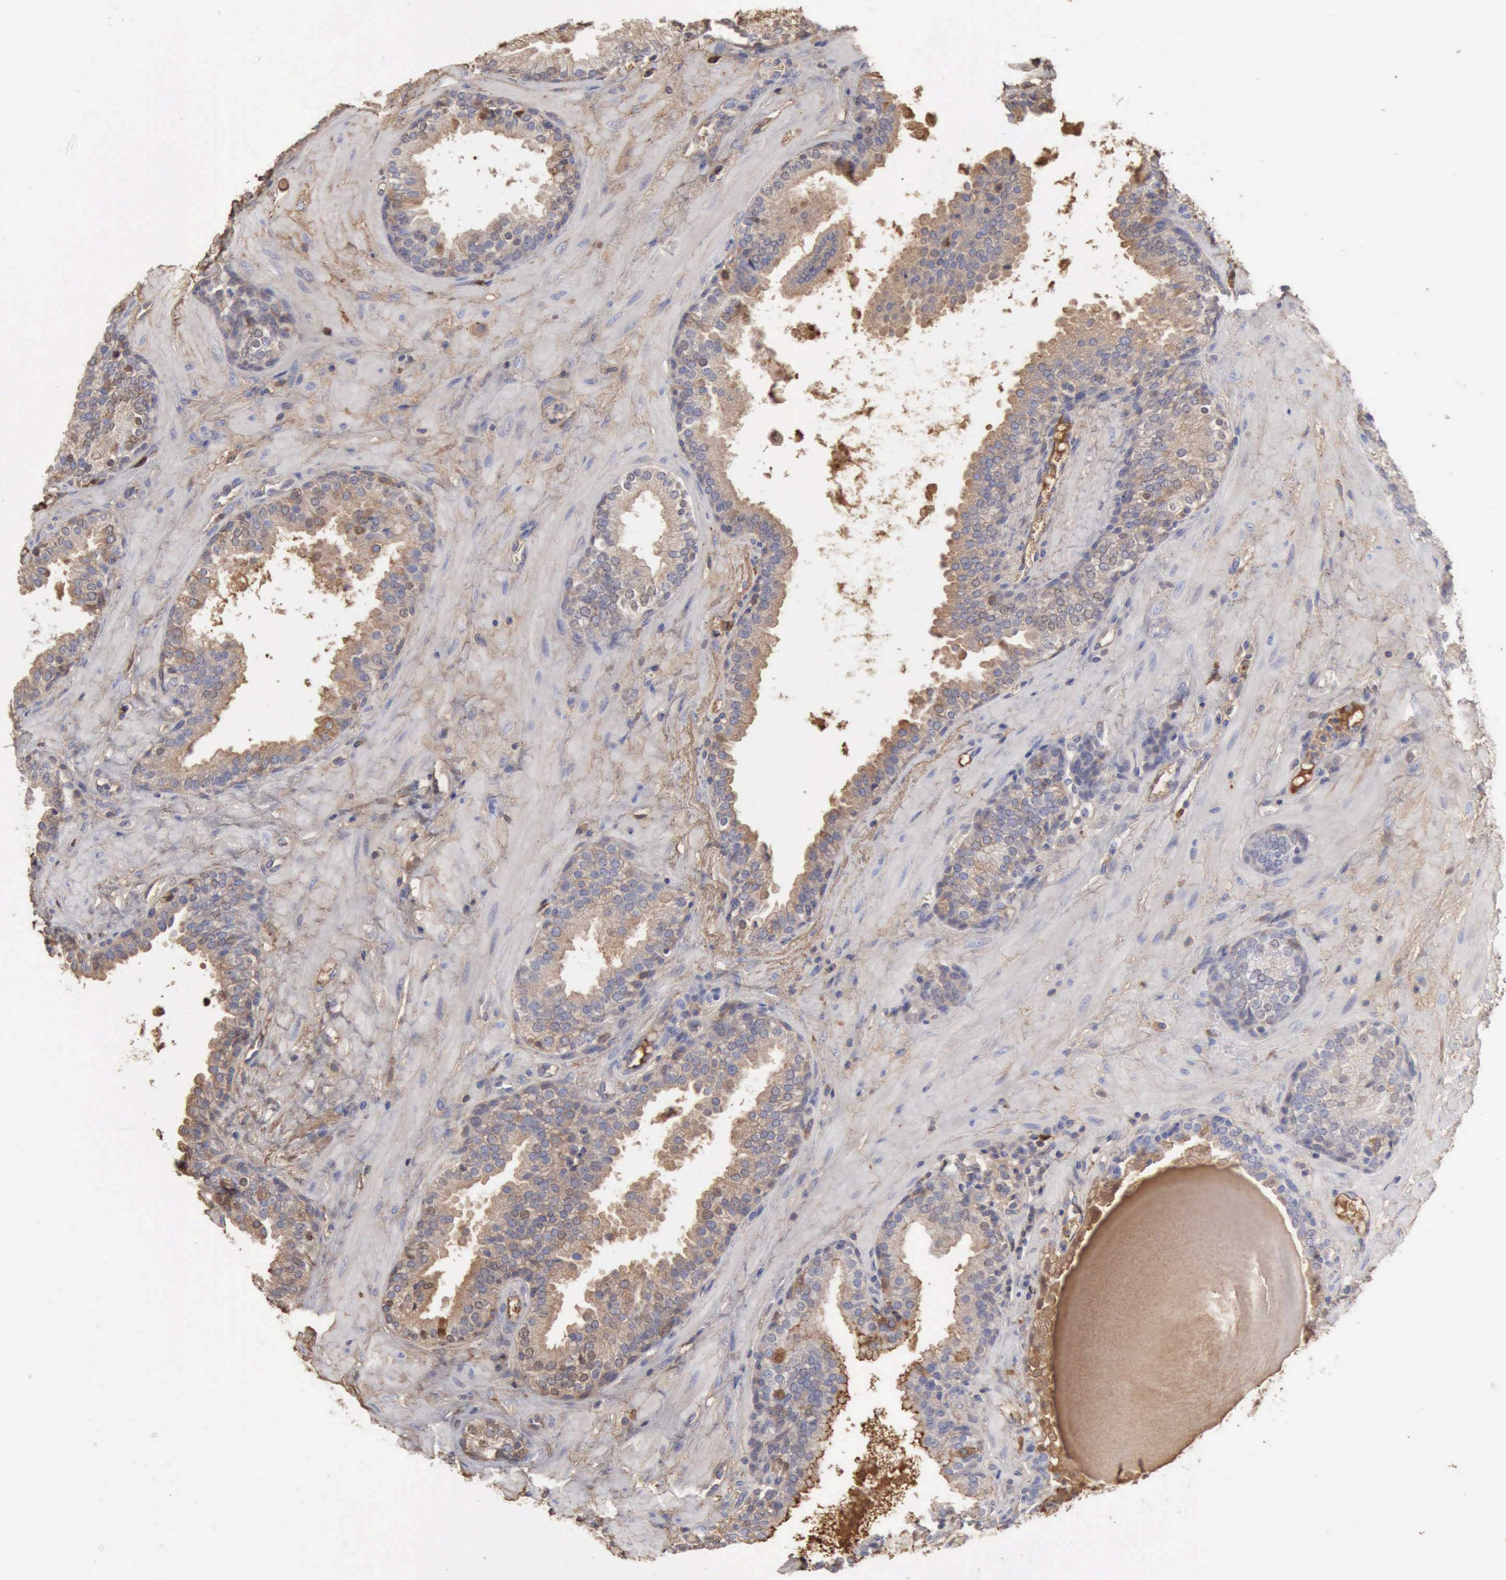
{"staining": {"intensity": "weak", "quantity": "25%-75%", "location": "cytoplasmic/membranous"}, "tissue": "prostate", "cell_type": "Glandular cells", "image_type": "normal", "snomed": [{"axis": "morphology", "description": "Normal tissue, NOS"}, {"axis": "topography", "description": "Prostate"}], "caption": "IHC of unremarkable prostate shows low levels of weak cytoplasmic/membranous positivity in about 25%-75% of glandular cells. (DAB IHC, brown staining for protein, blue staining for nuclei).", "gene": "SERPINA1", "patient": {"sex": "male", "age": 51}}